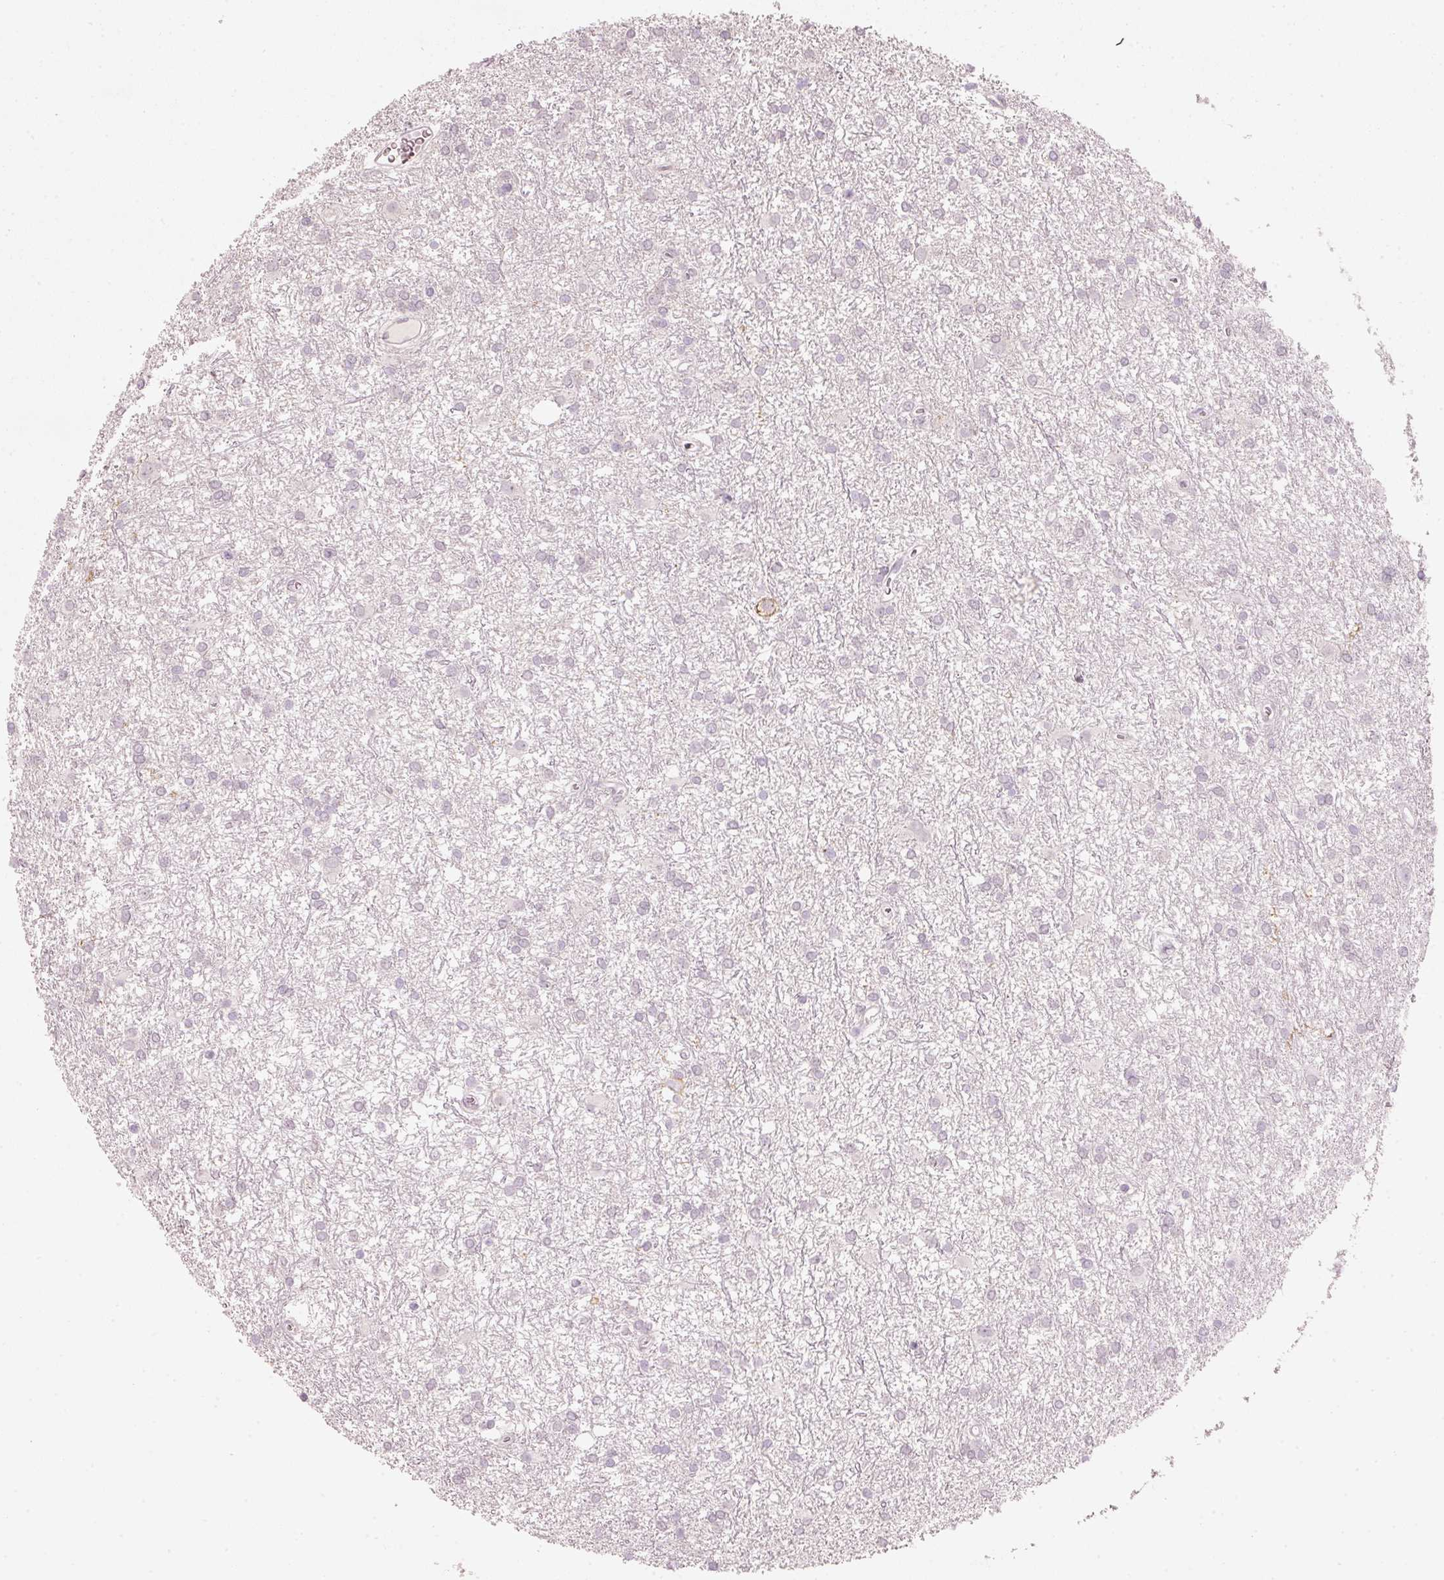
{"staining": {"intensity": "negative", "quantity": "none", "location": "none"}, "tissue": "glioma", "cell_type": "Tumor cells", "image_type": "cancer", "snomed": [{"axis": "morphology", "description": "Glioma, malignant, High grade"}, {"axis": "topography", "description": "Brain"}], "caption": "Immunohistochemistry image of neoplastic tissue: glioma stained with DAB displays no significant protein staining in tumor cells.", "gene": "STEAP1", "patient": {"sex": "female", "age": 50}}